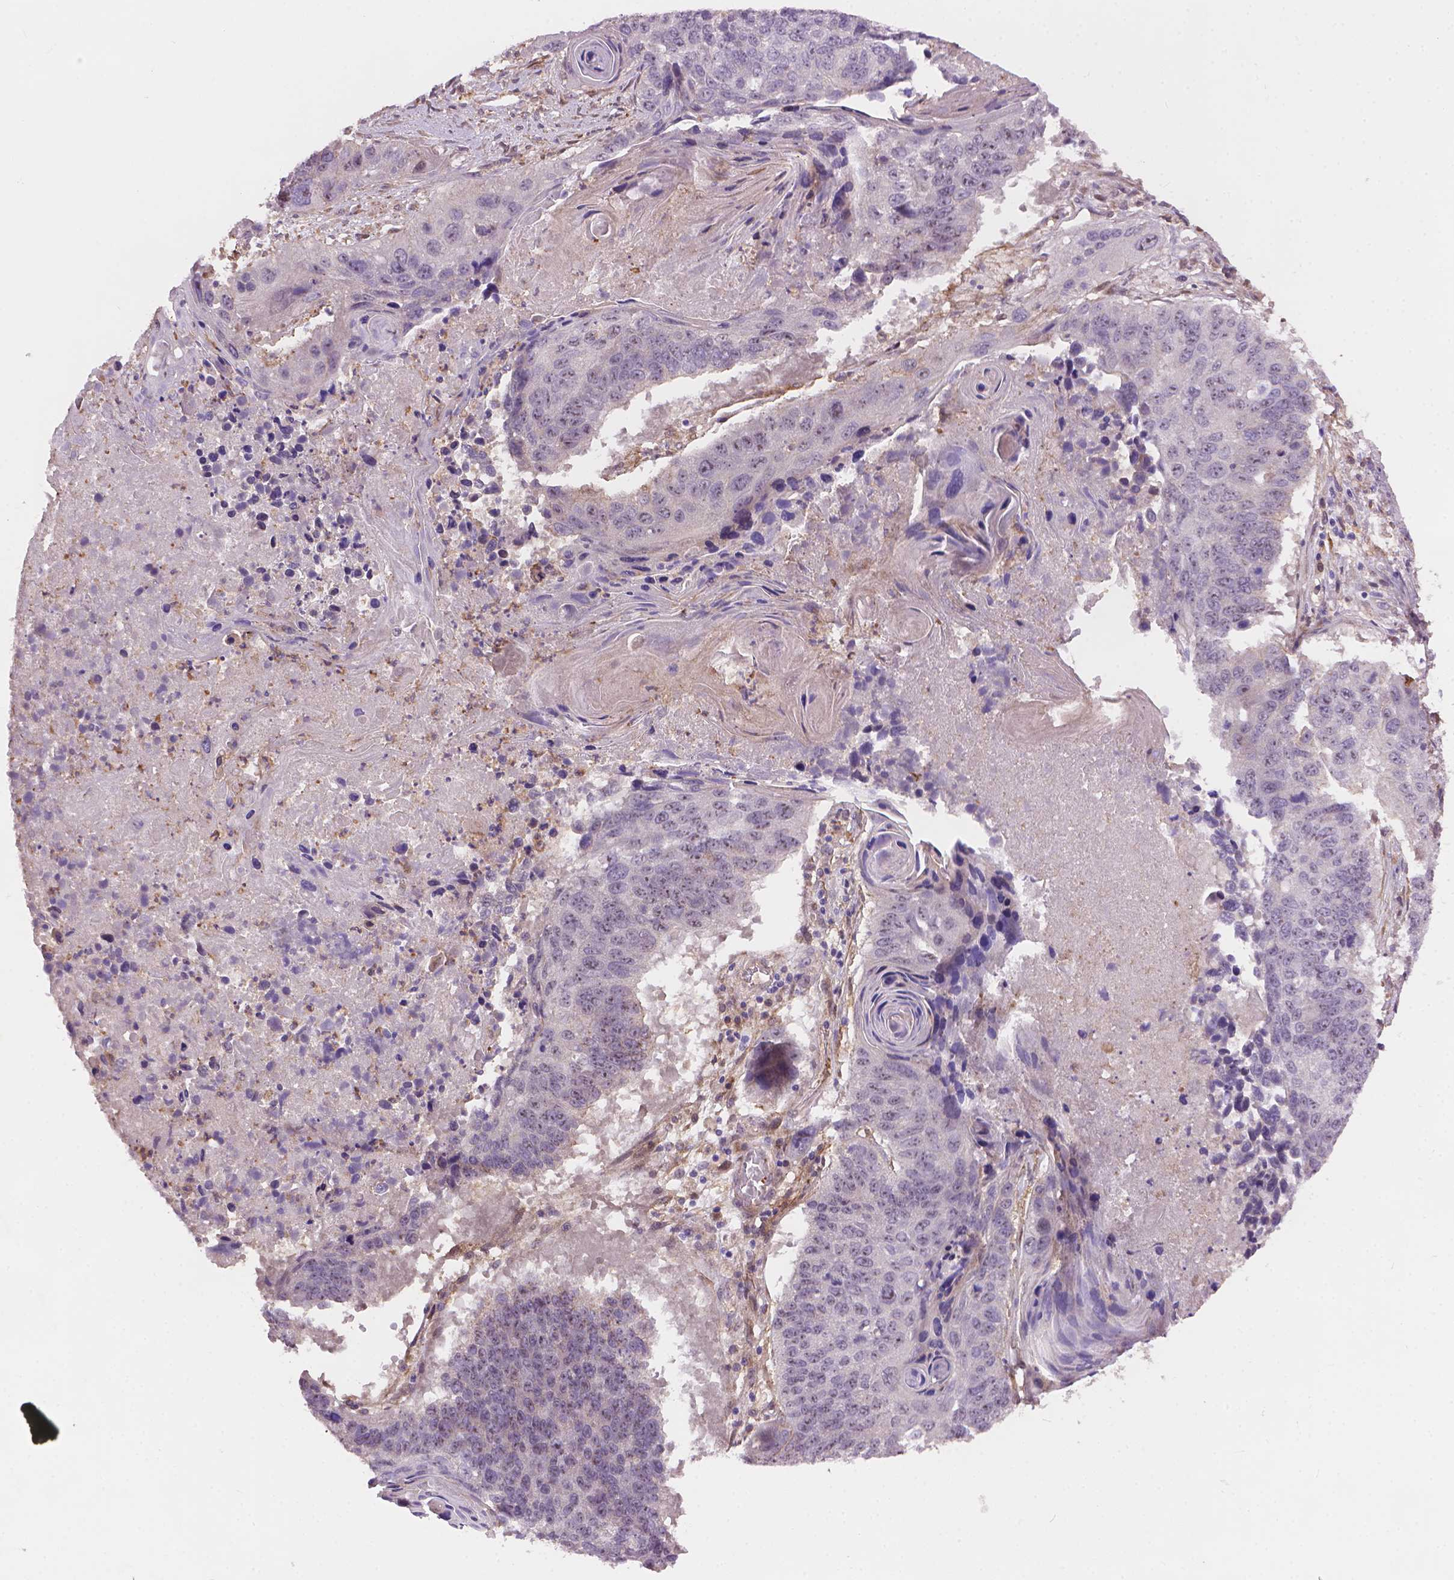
{"staining": {"intensity": "negative", "quantity": "none", "location": "none"}, "tissue": "lung cancer", "cell_type": "Tumor cells", "image_type": "cancer", "snomed": [{"axis": "morphology", "description": "Squamous cell carcinoma, NOS"}, {"axis": "topography", "description": "Lung"}], "caption": "Tumor cells are negative for brown protein staining in lung cancer (squamous cell carcinoma).", "gene": "AMMECR1", "patient": {"sex": "male", "age": 73}}